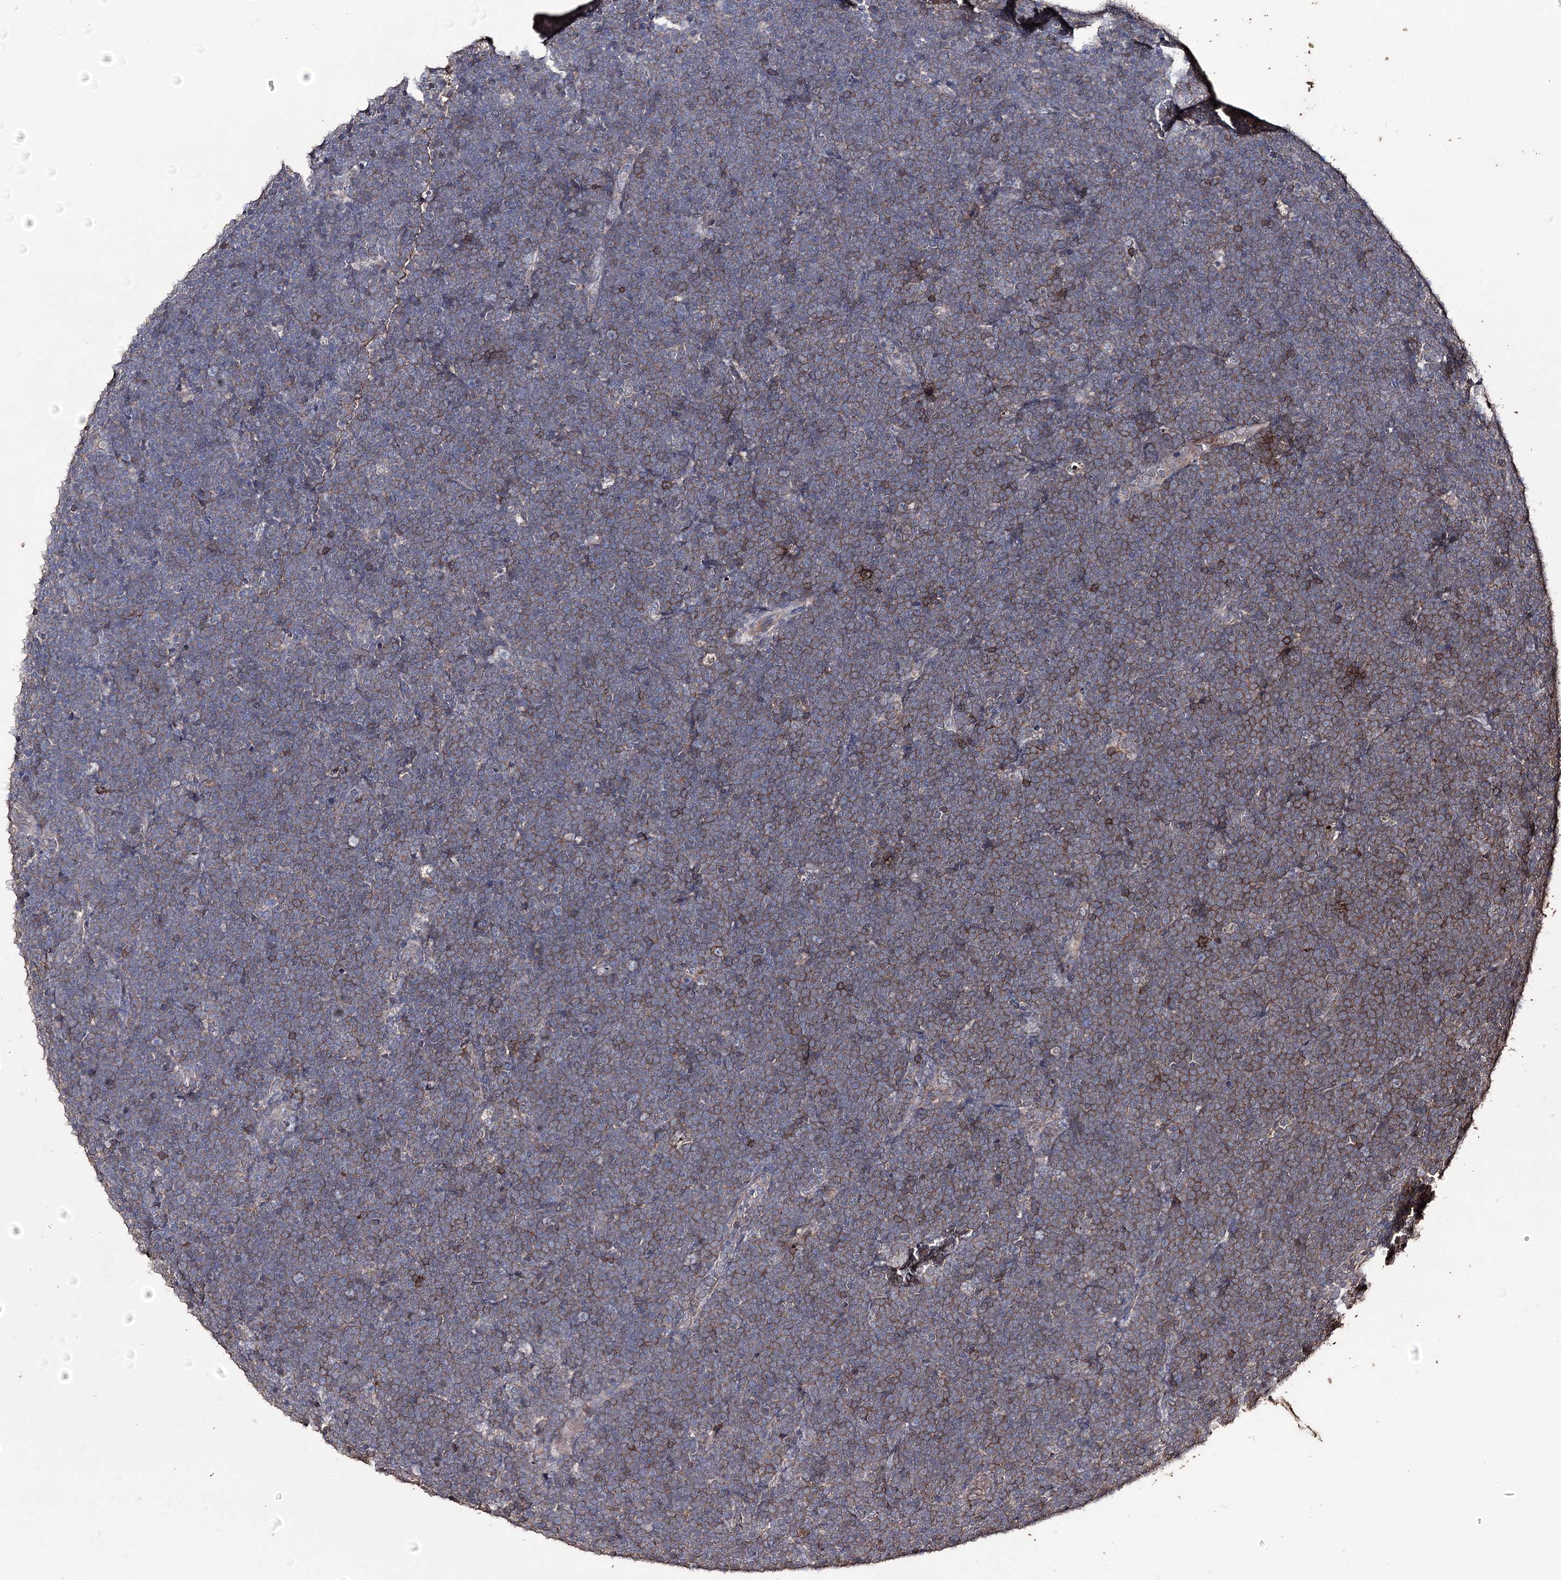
{"staining": {"intensity": "moderate", "quantity": "25%-75%", "location": "cytoplasmic/membranous"}, "tissue": "lymphoma", "cell_type": "Tumor cells", "image_type": "cancer", "snomed": [{"axis": "morphology", "description": "Malignant lymphoma, non-Hodgkin's type, High grade"}, {"axis": "topography", "description": "Lymph node"}], "caption": "Lymphoma stained for a protein shows moderate cytoplasmic/membranous positivity in tumor cells. (Brightfield microscopy of DAB IHC at high magnification).", "gene": "ZNF662", "patient": {"sex": "male", "age": 13}}